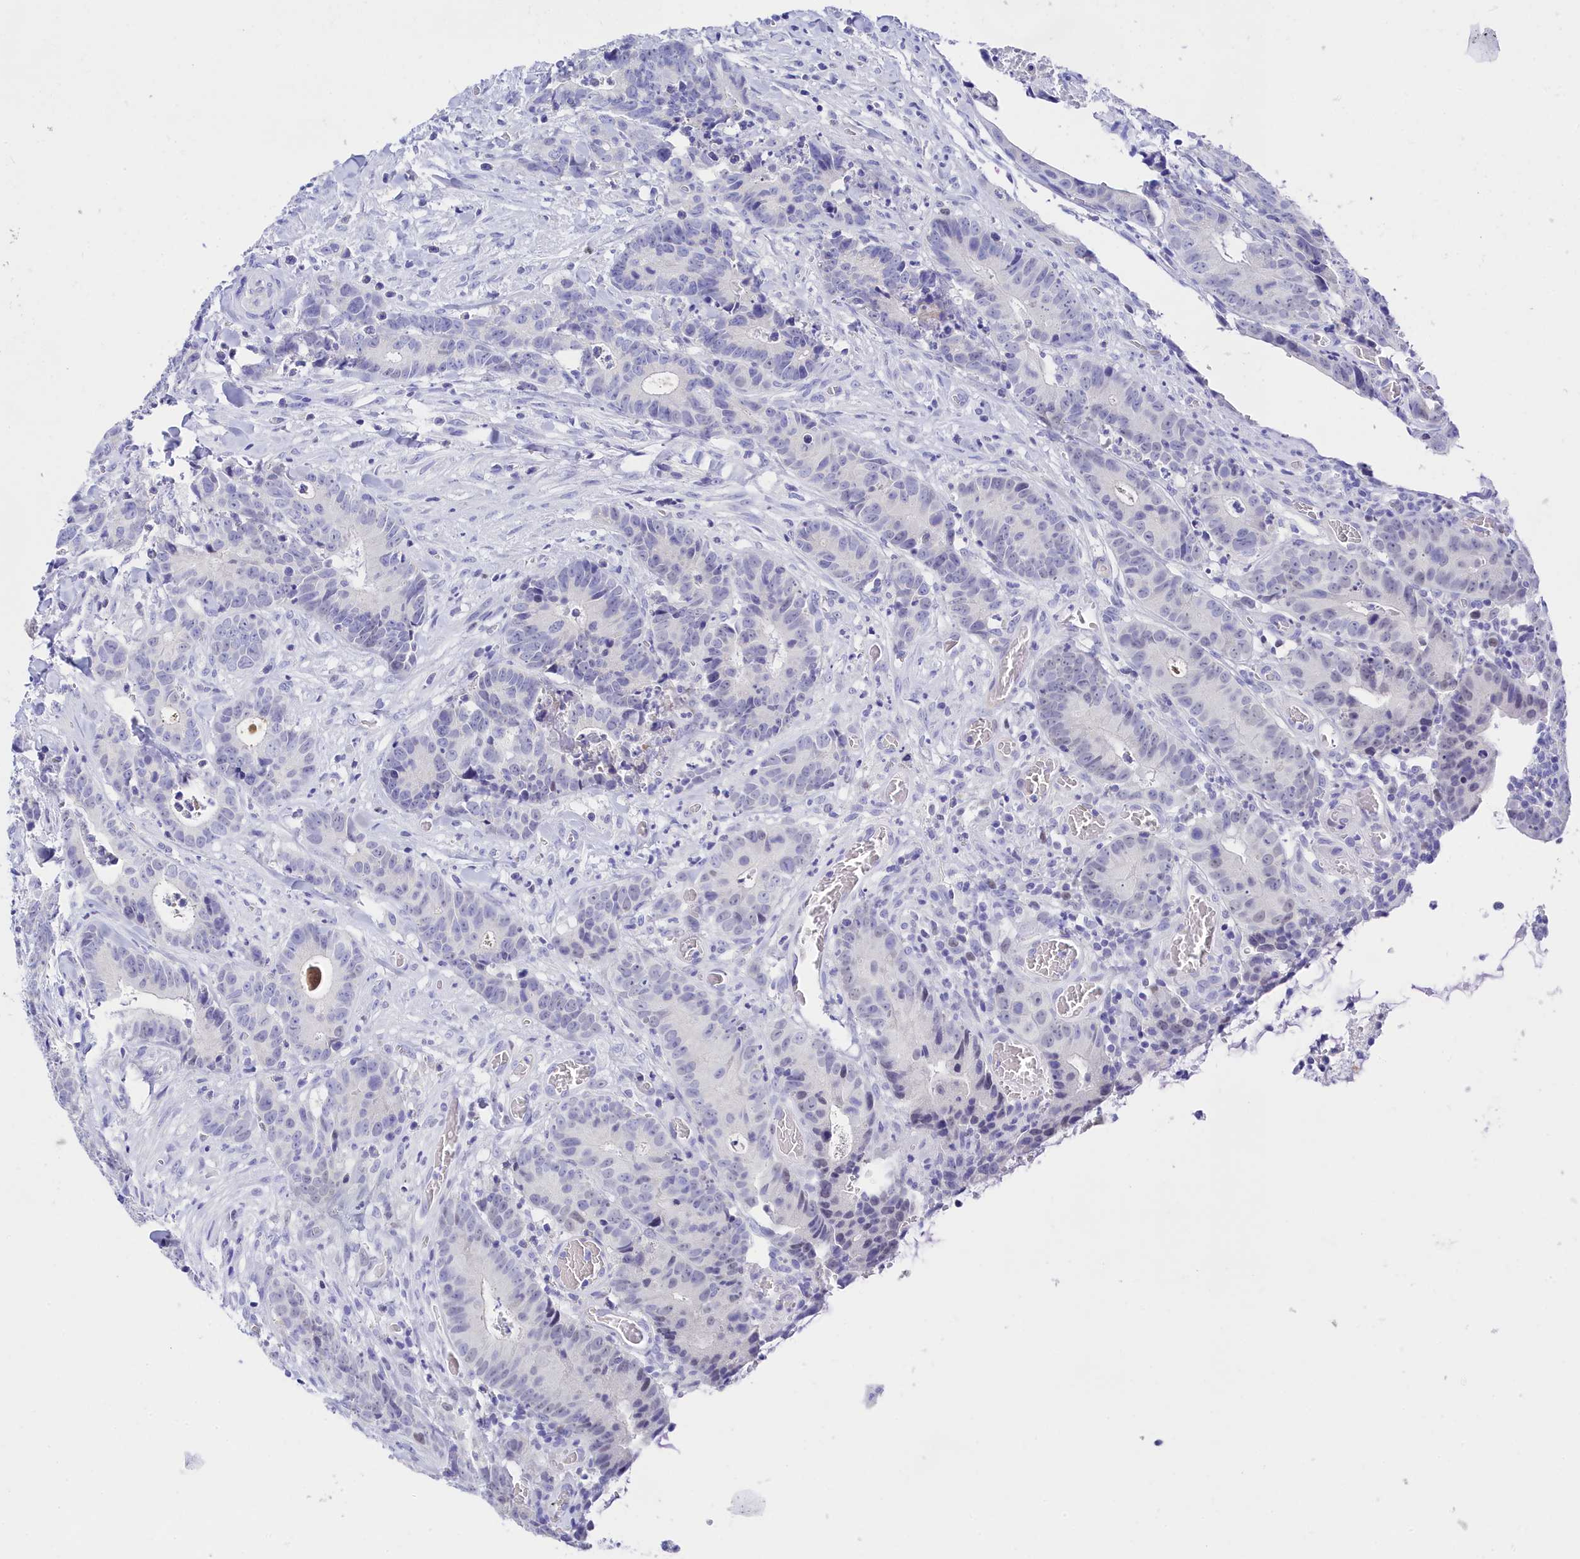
{"staining": {"intensity": "negative", "quantity": "none", "location": "none"}, "tissue": "colorectal cancer", "cell_type": "Tumor cells", "image_type": "cancer", "snomed": [{"axis": "morphology", "description": "Adenocarcinoma, NOS"}, {"axis": "topography", "description": "Colon"}], "caption": "High magnification brightfield microscopy of colorectal adenocarcinoma stained with DAB (brown) and counterstained with hematoxylin (blue): tumor cells show no significant staining.", "gene": "TRIM10", "patient": {"sex": "female", "age": 57}}